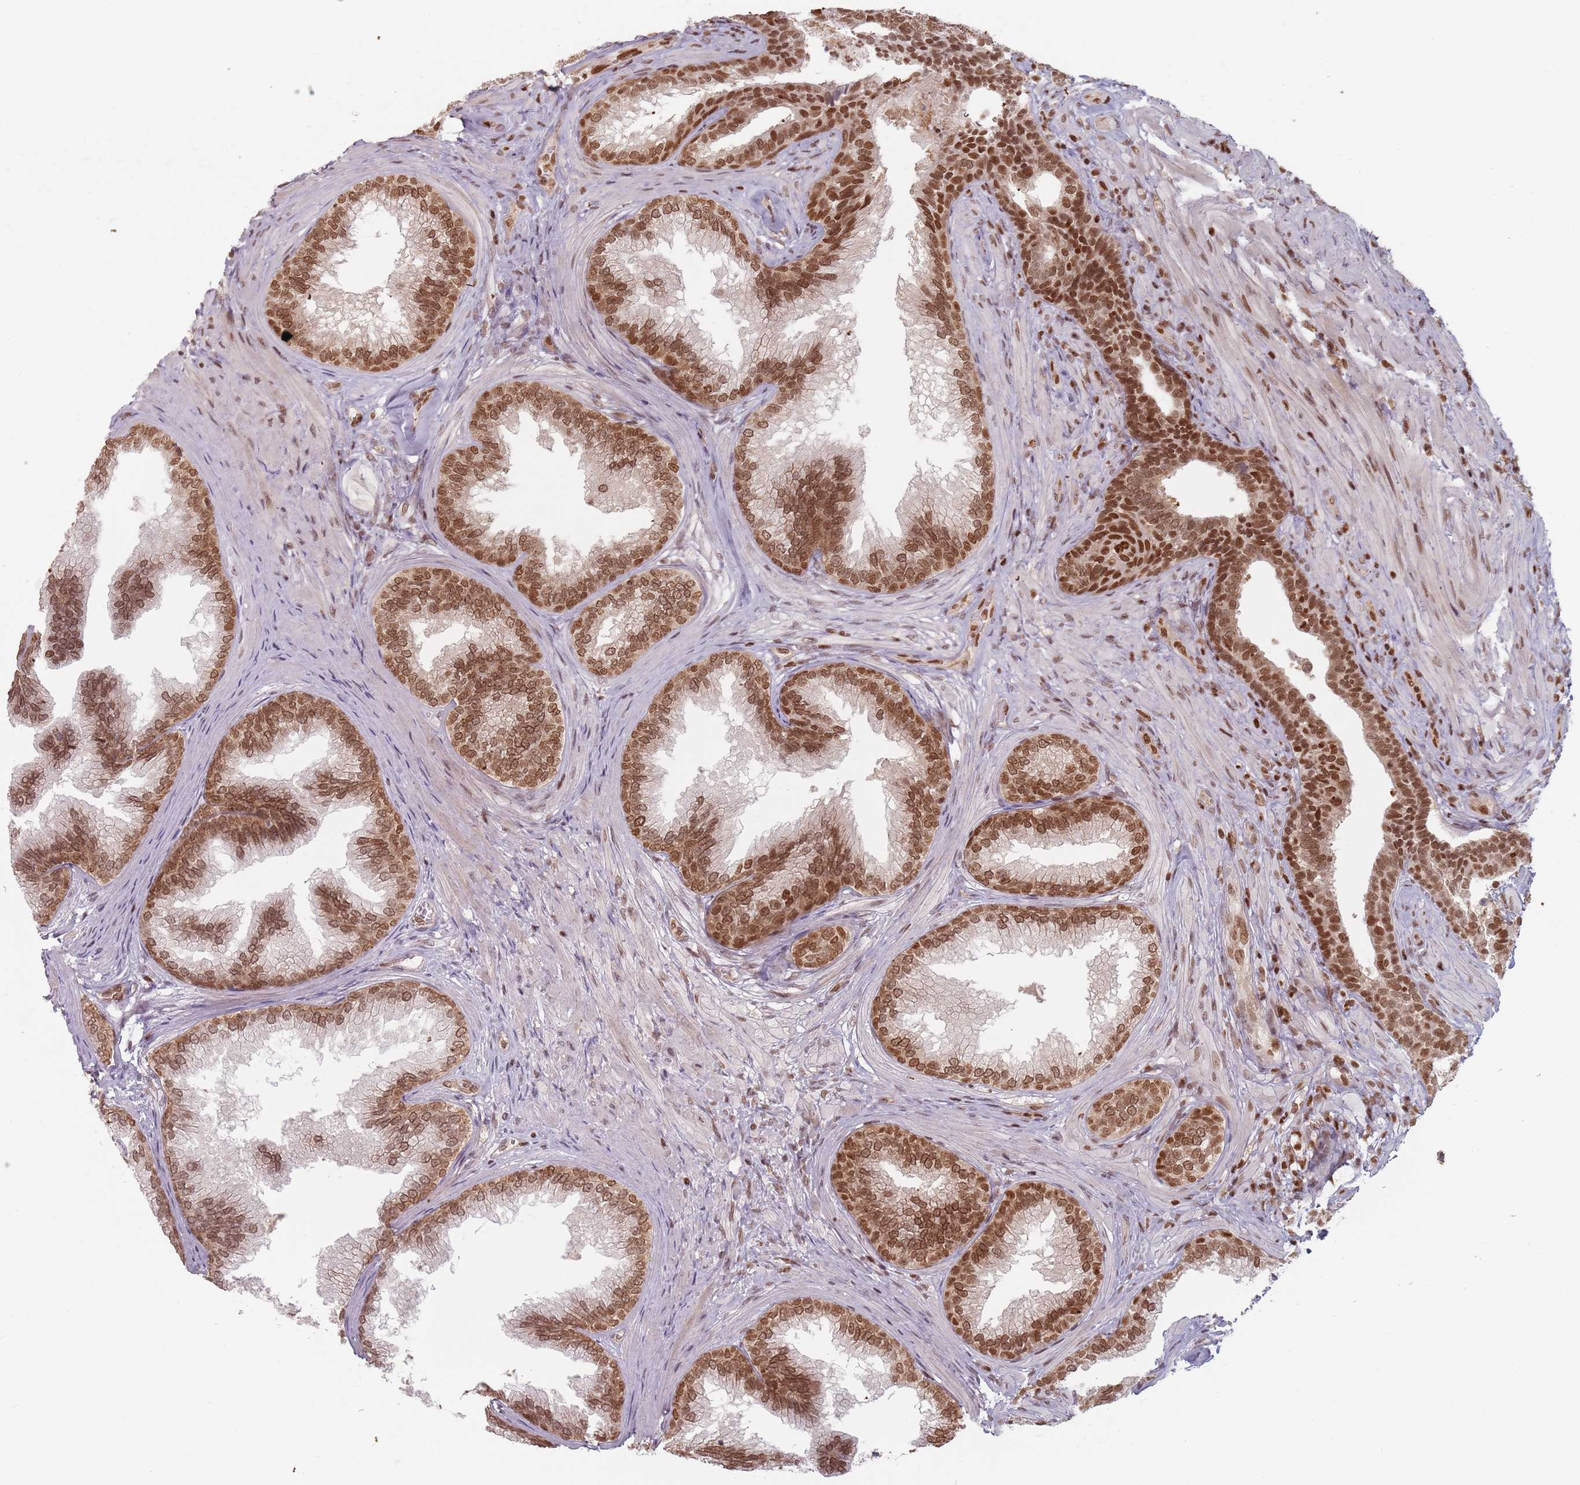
{"staining": {"intensity": "strong", "quantity": ">75%", "location": "nuclear"}, "tissue": "prostate", "cell_type": "Glandular cells", "image_type": "normal", "snomed": [{"axis": "morphology", "description": "Normal tissue, NOS"}, {"axis": "topography", "description": "Prostate"}], "caption": "Human prostate stained for a protein (brown) reveals strong nuclear positive expression in about >75% of glandular cells.", "gene": "NUP50", "patient": {"sex": "male", "age": 76}}